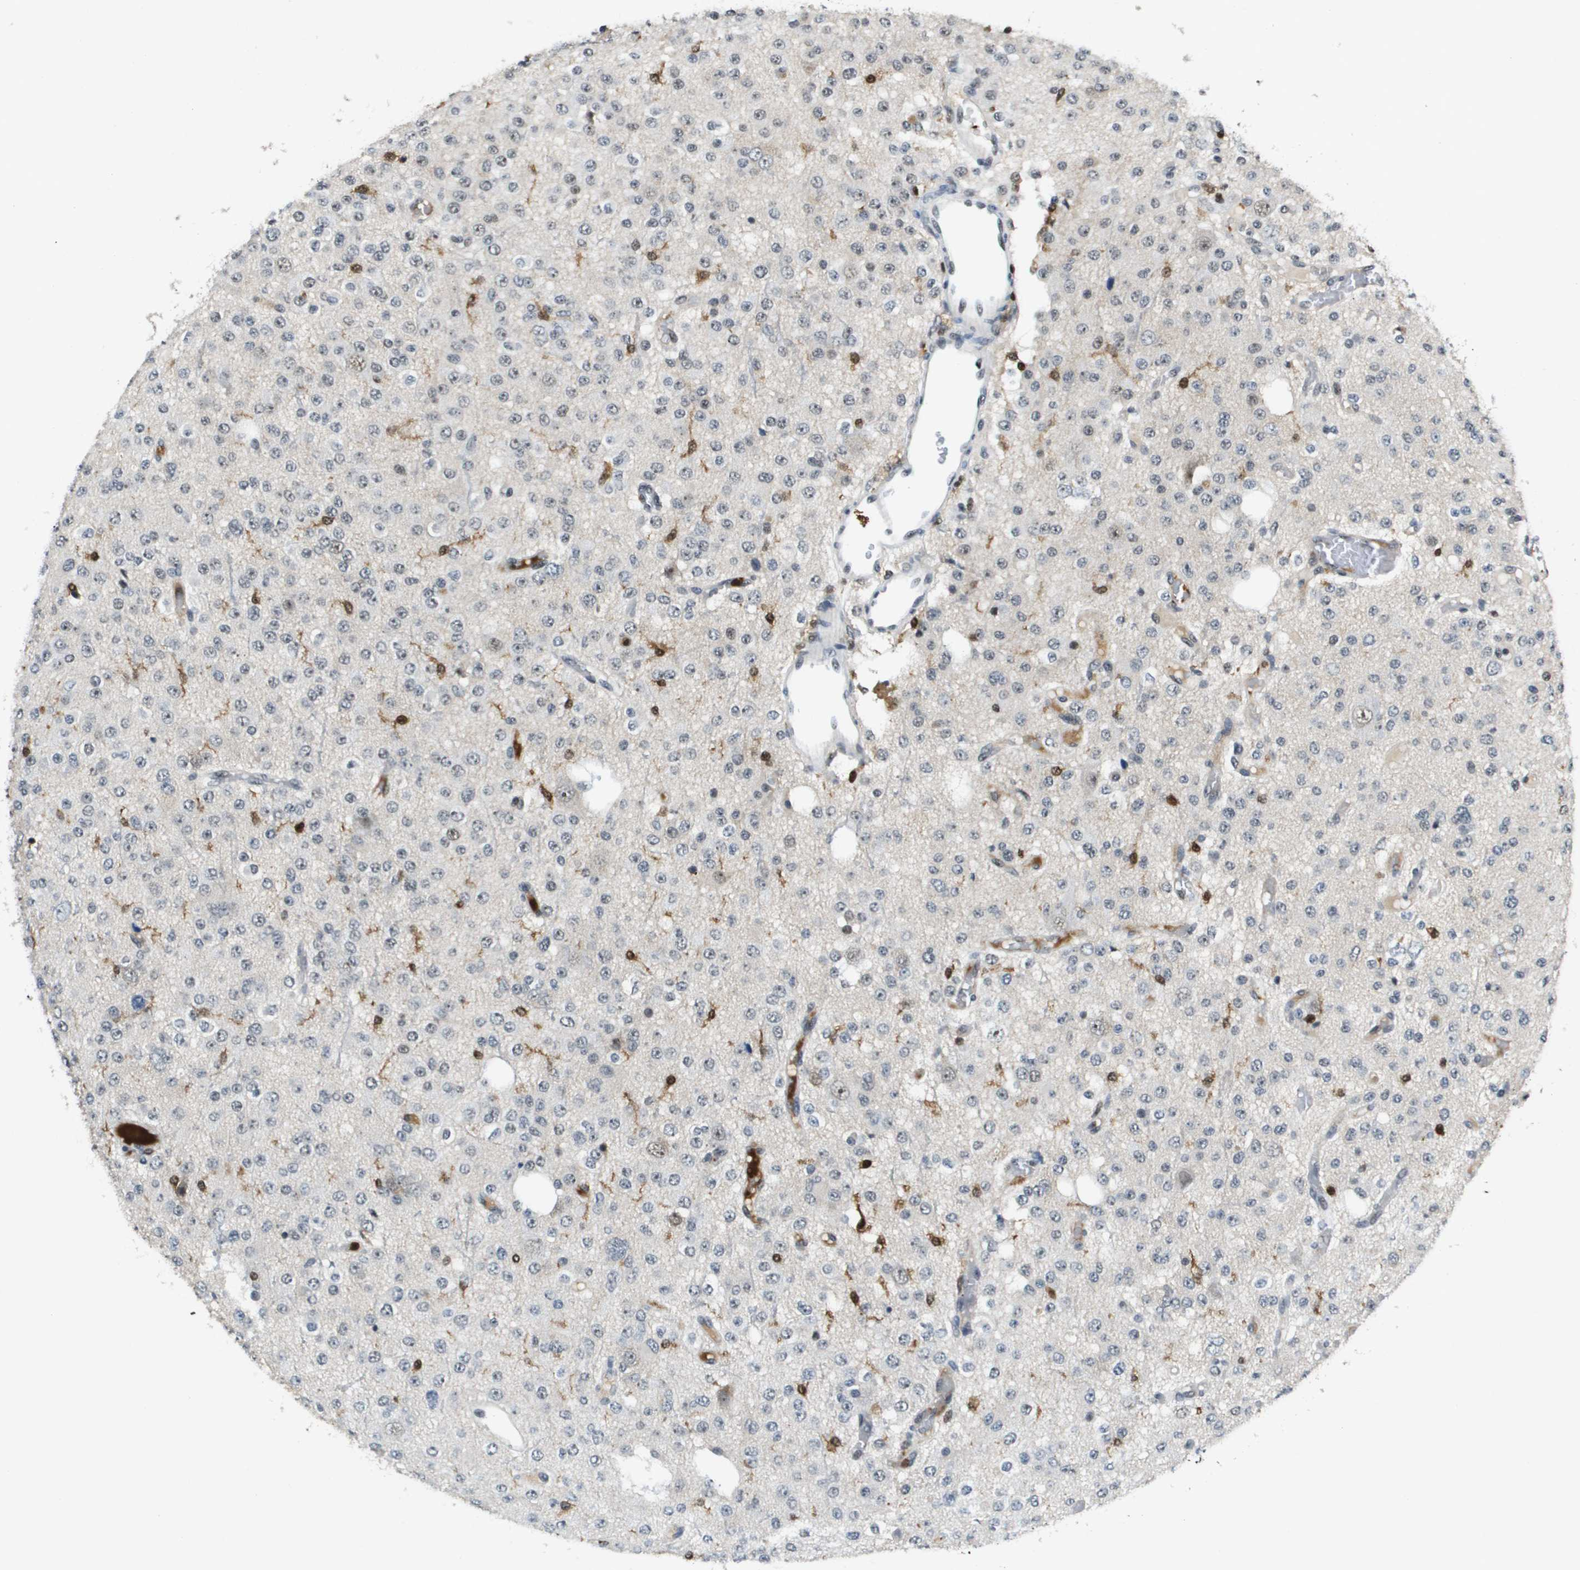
{"staining": {"intensity": "negative", "quantity": "none", "location": "none"}, "tissue": "glioma", "cell_type": "Tumor cells", "image_type": "cancer", "snomed": [{"axis": "morphology", "description": "Glioma, malignant, Low grade"}, {"axis": "topography", "description": "Brain"}], "caption": "Tumor cells show no significant protein staining in malignant glioma (low-grade).", "gene": "EP400", "patient": {"sex": "male", "age": 38}}